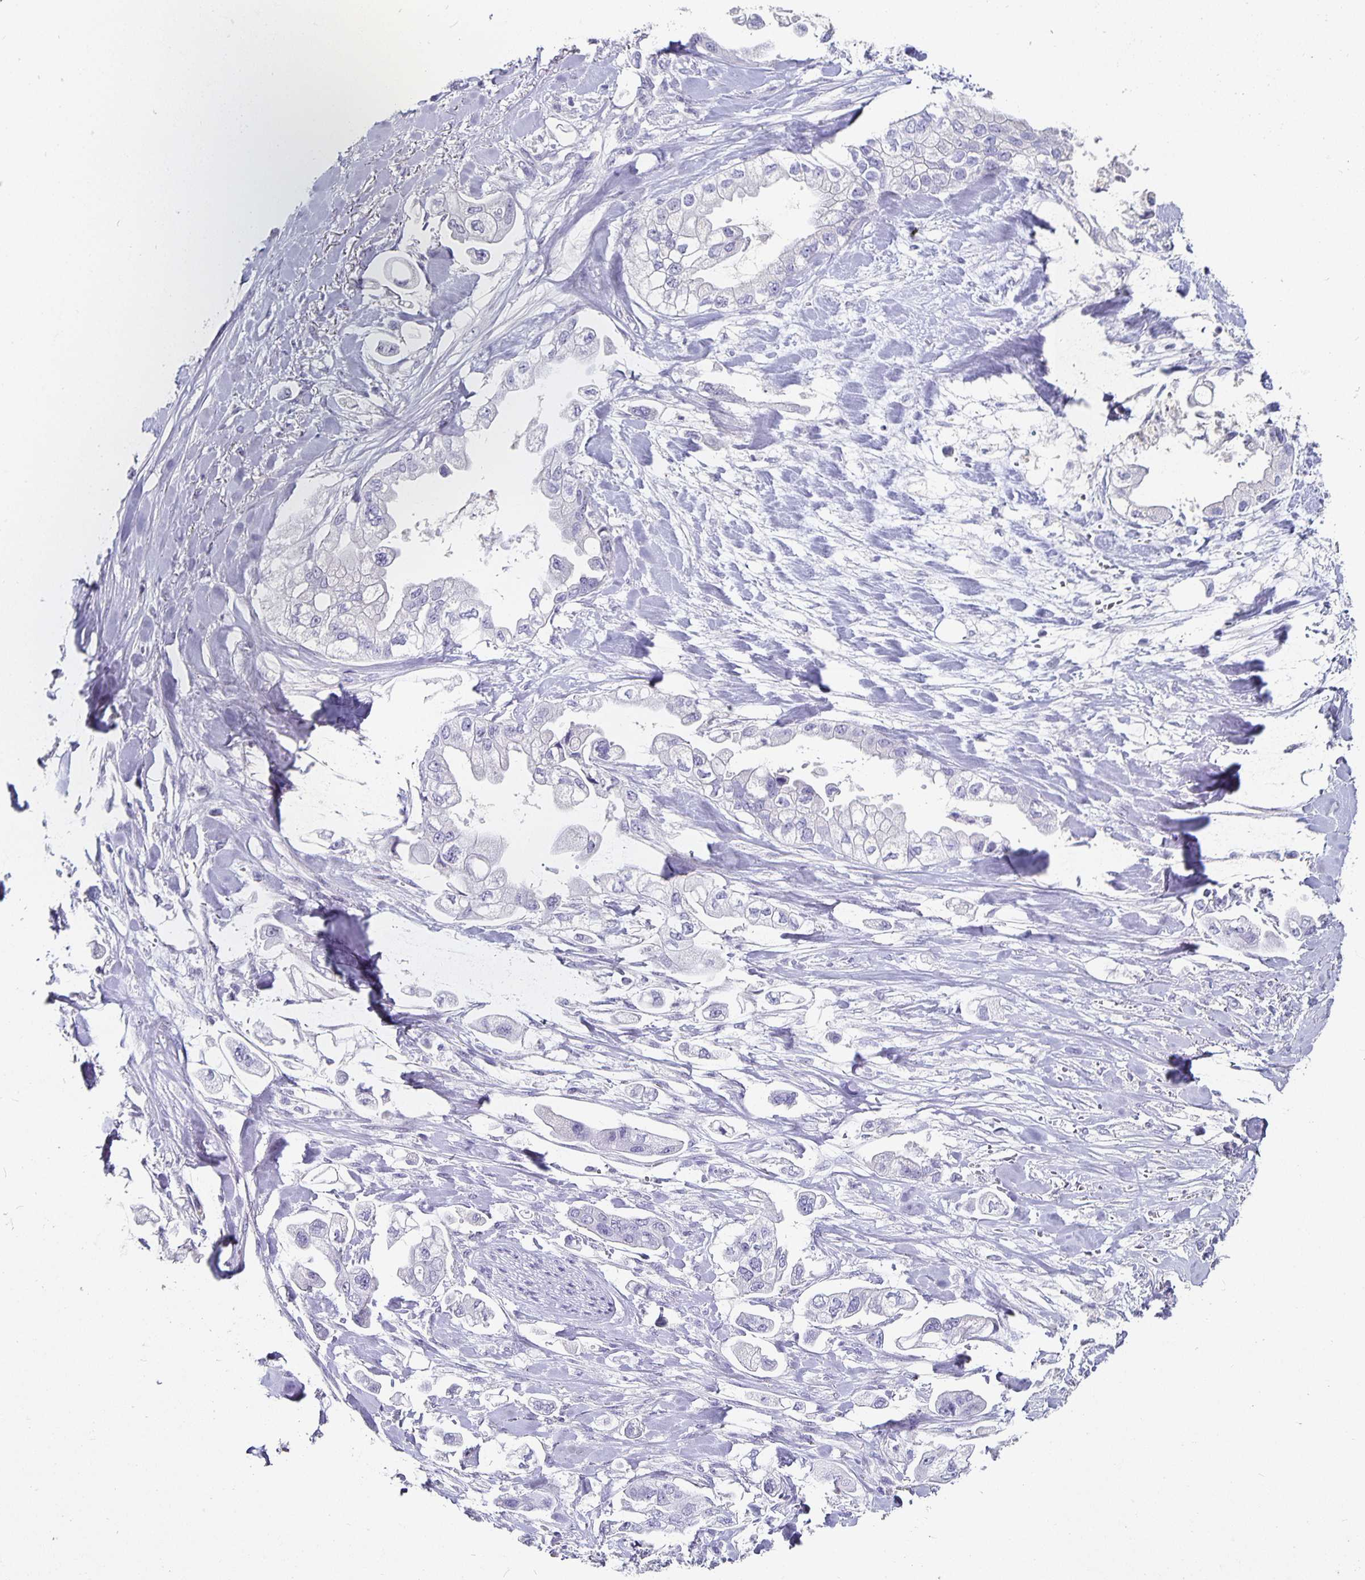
{"staining": {"intensity": "negative", "quantity": "none", "location": "none"}, "tissue": "stomach cancer", "cell_type": "Tumor cells", "image_type": "cancer", "snomed": [{"axis": "morphology", "description": "Adenocarcinoma, NOS"}, {"axis": "topography", "description": "Stomach"}], "caption": "Tumor cells are negative for brown protein staining in stomach cancer (adenocarcinoma).", "gene": "CHGA", "patient": {"sex": "male", "age": 62}}